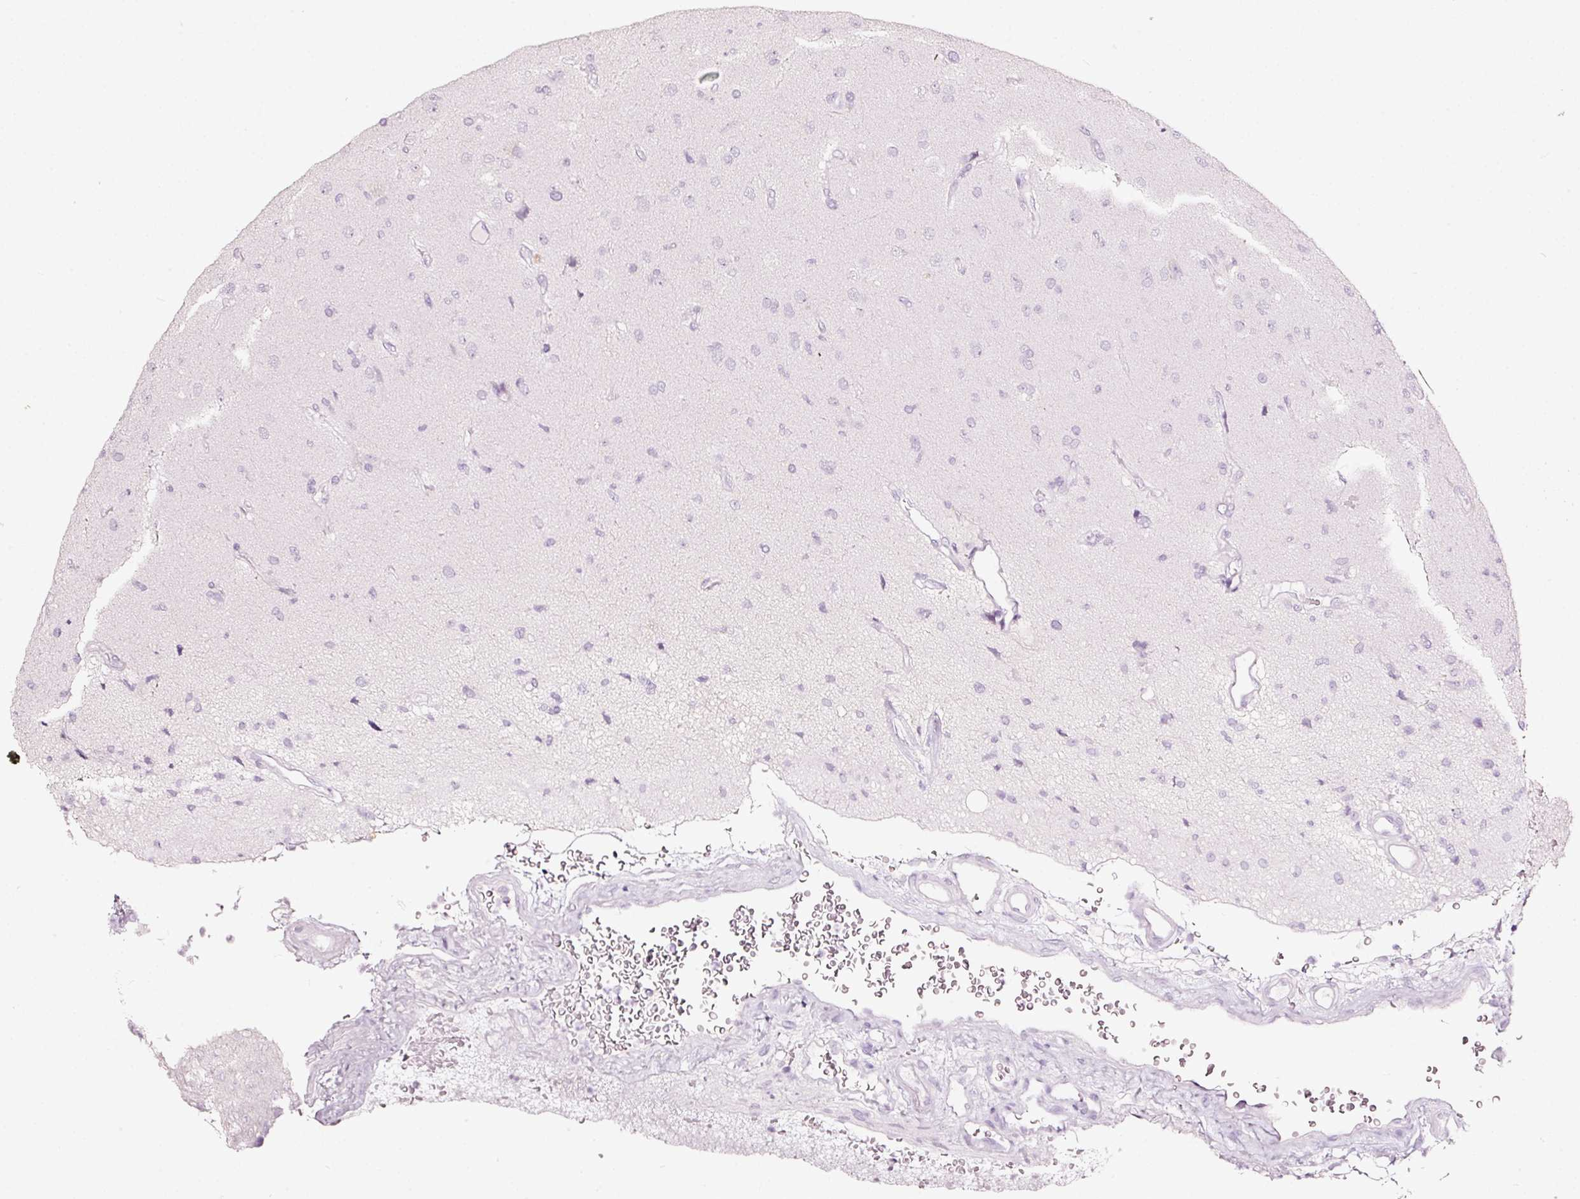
{"staining": {"intensity": "negative", "quantity": "none", "location": "none"}, "tissue": "glioma", "cell_type": "Tumor cells", "image_type": "cancer", "snomed": [{"axis": "morphology", "description": "Glioma, malignant, High grade"}, {"axis": "topography", "description": "Brain"}], "caption": "Immunohistochemistry (IHC) of human glioma demonstrates no positivity in tumor cells. (DAB IHC visualized using brightfield microscopy, high magnification).", "gene": "LAMP3", "patient": {"sex": "male", "age": 77}}